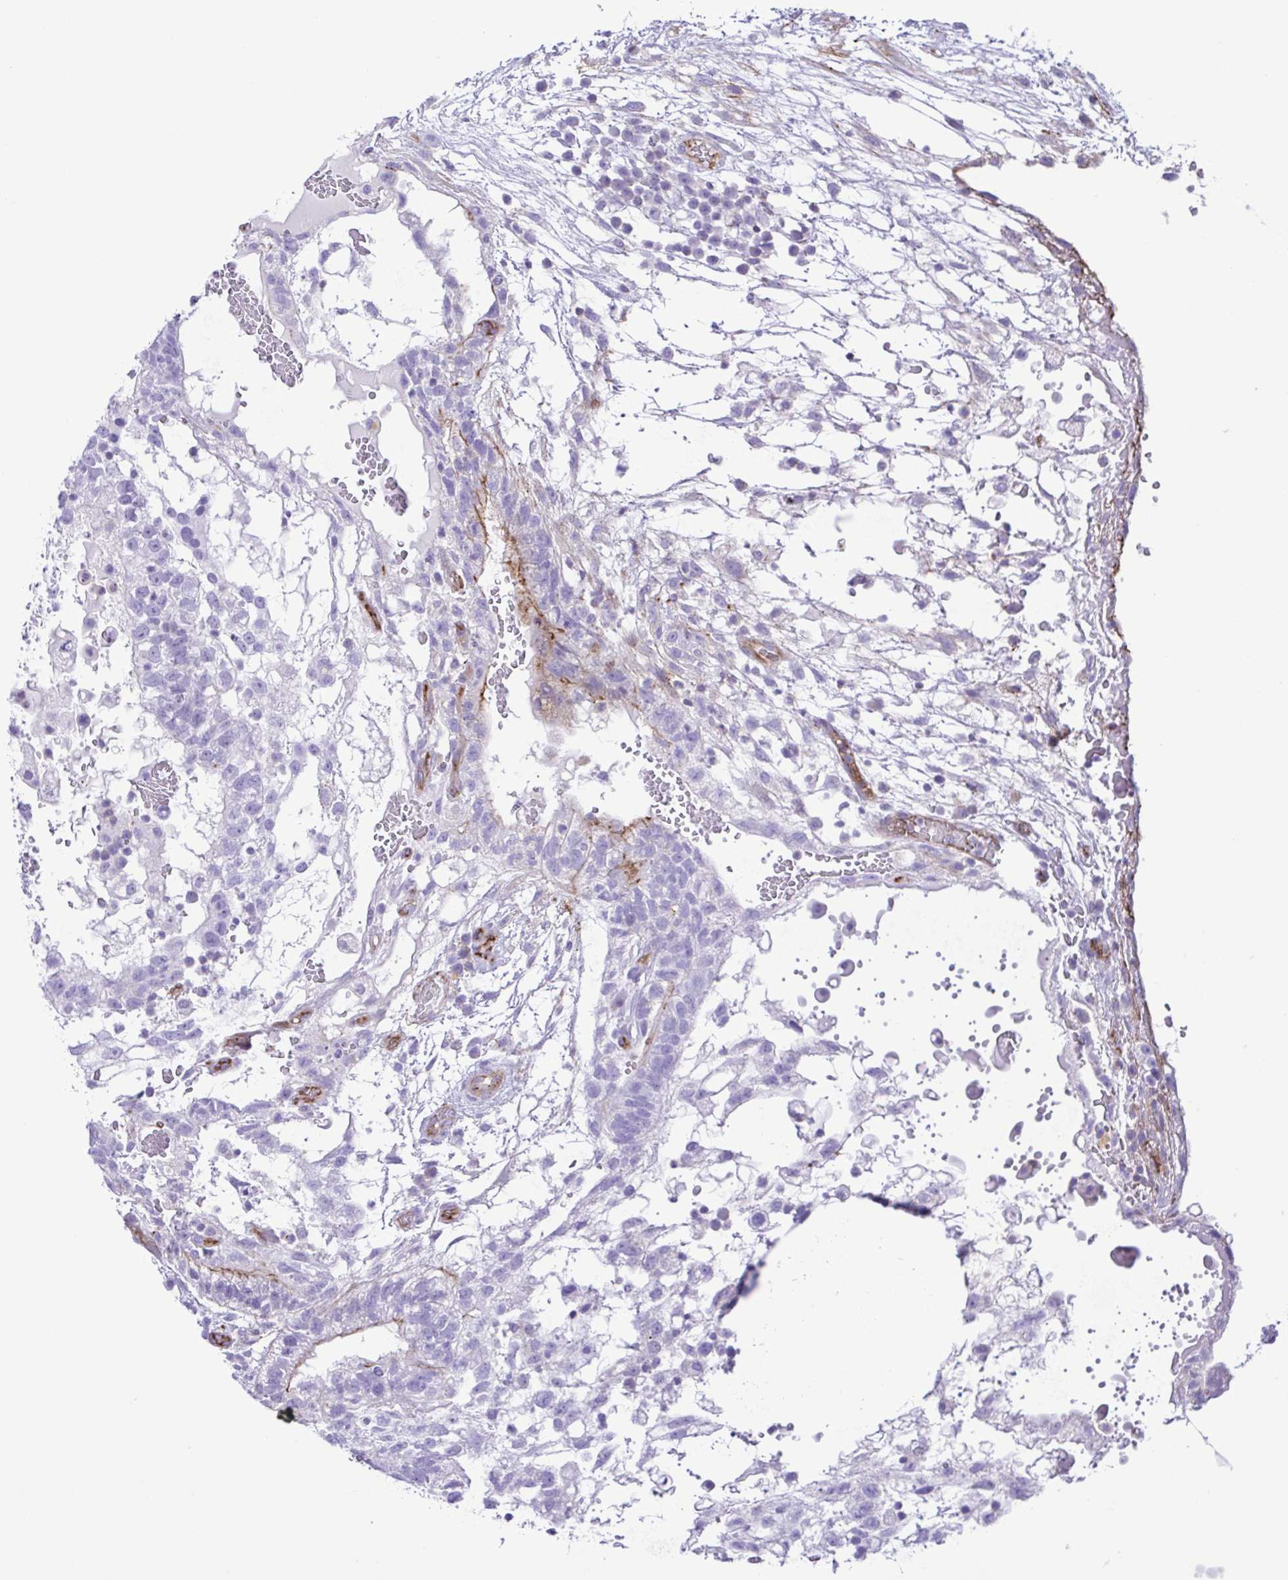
{"staining": {"intensity": "negative", "quantity": "none", "location": "none"}, "tissue": "testis cancer", "cell_type": "Tumor cells", "image_type": "cancer", "snomed": [{"axis": "morphology", "description": "Normal tissue, NOS"}, {"axis": "morphology", "description": "Carcinoma, Embryonal, NOS"}, {"axis": "topography", "description": "Testis"}], "caption": "Embryonal carcinoma (testis) was stained to show a protein in brown. There is no significant positivity in tumor cells. (DAB (3,3'-diaminobenzidine) IHC with hematoxylin counter stain).", "gene": "FLT1", "patient": {"sex": "male", "age": 32}}